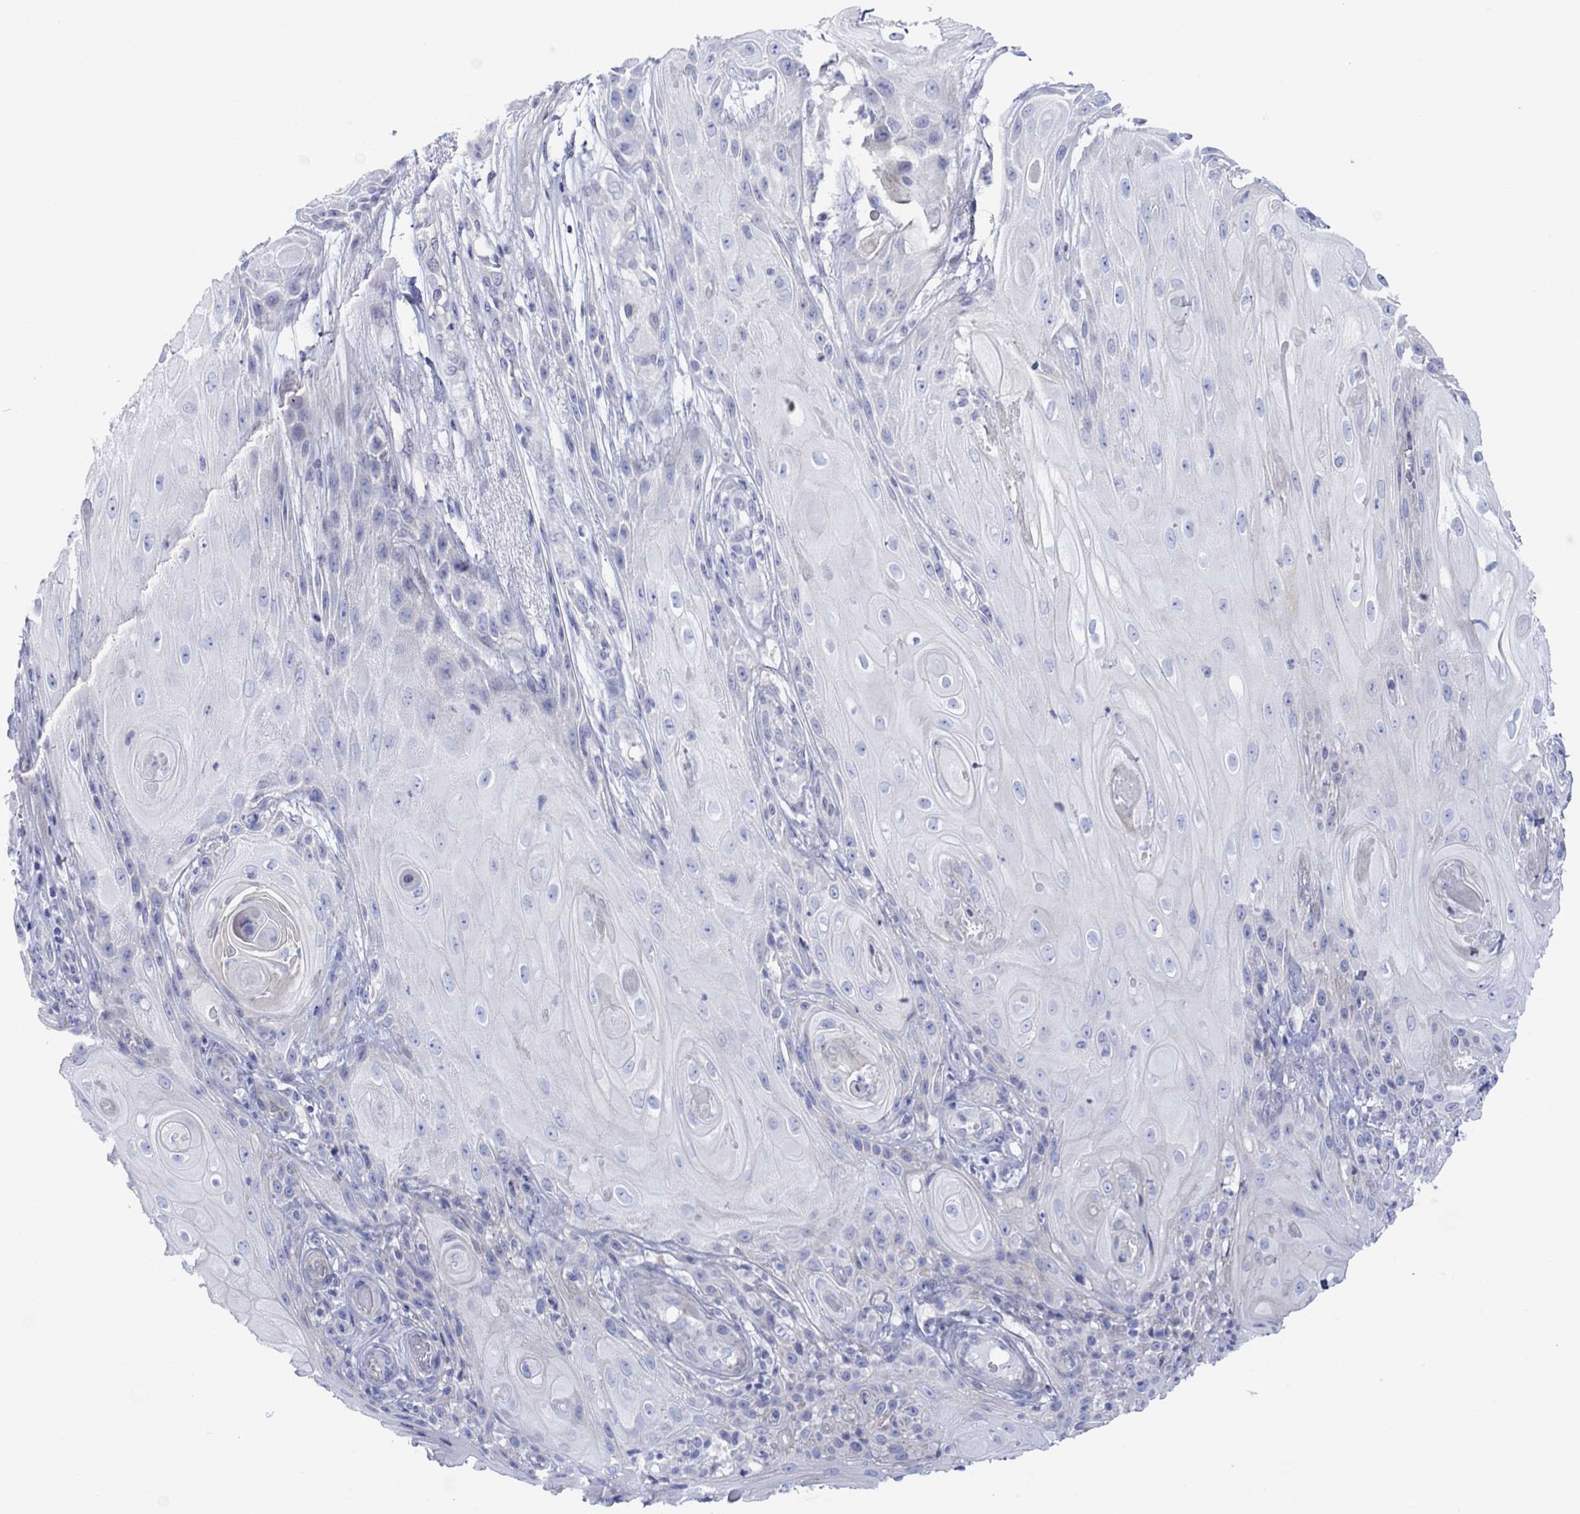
{"staining": {"intensity": "negative", "quantity": "none", "location": "none"}, "tissue": "skin cancer", "cell_type": "Tumor cells", "image_type": "cancer", "snomed": [{"axis": "morphology", "description": "Squamous cell carcinoma, NOS"}, {"axis": "topography", "description": "Skin"}], "caption": "Immunohistochemistry of skin cancer shows no positivity in tumor cells.", "gene": "TLDC2", "patient": {"sex": "male", "age": 62}}